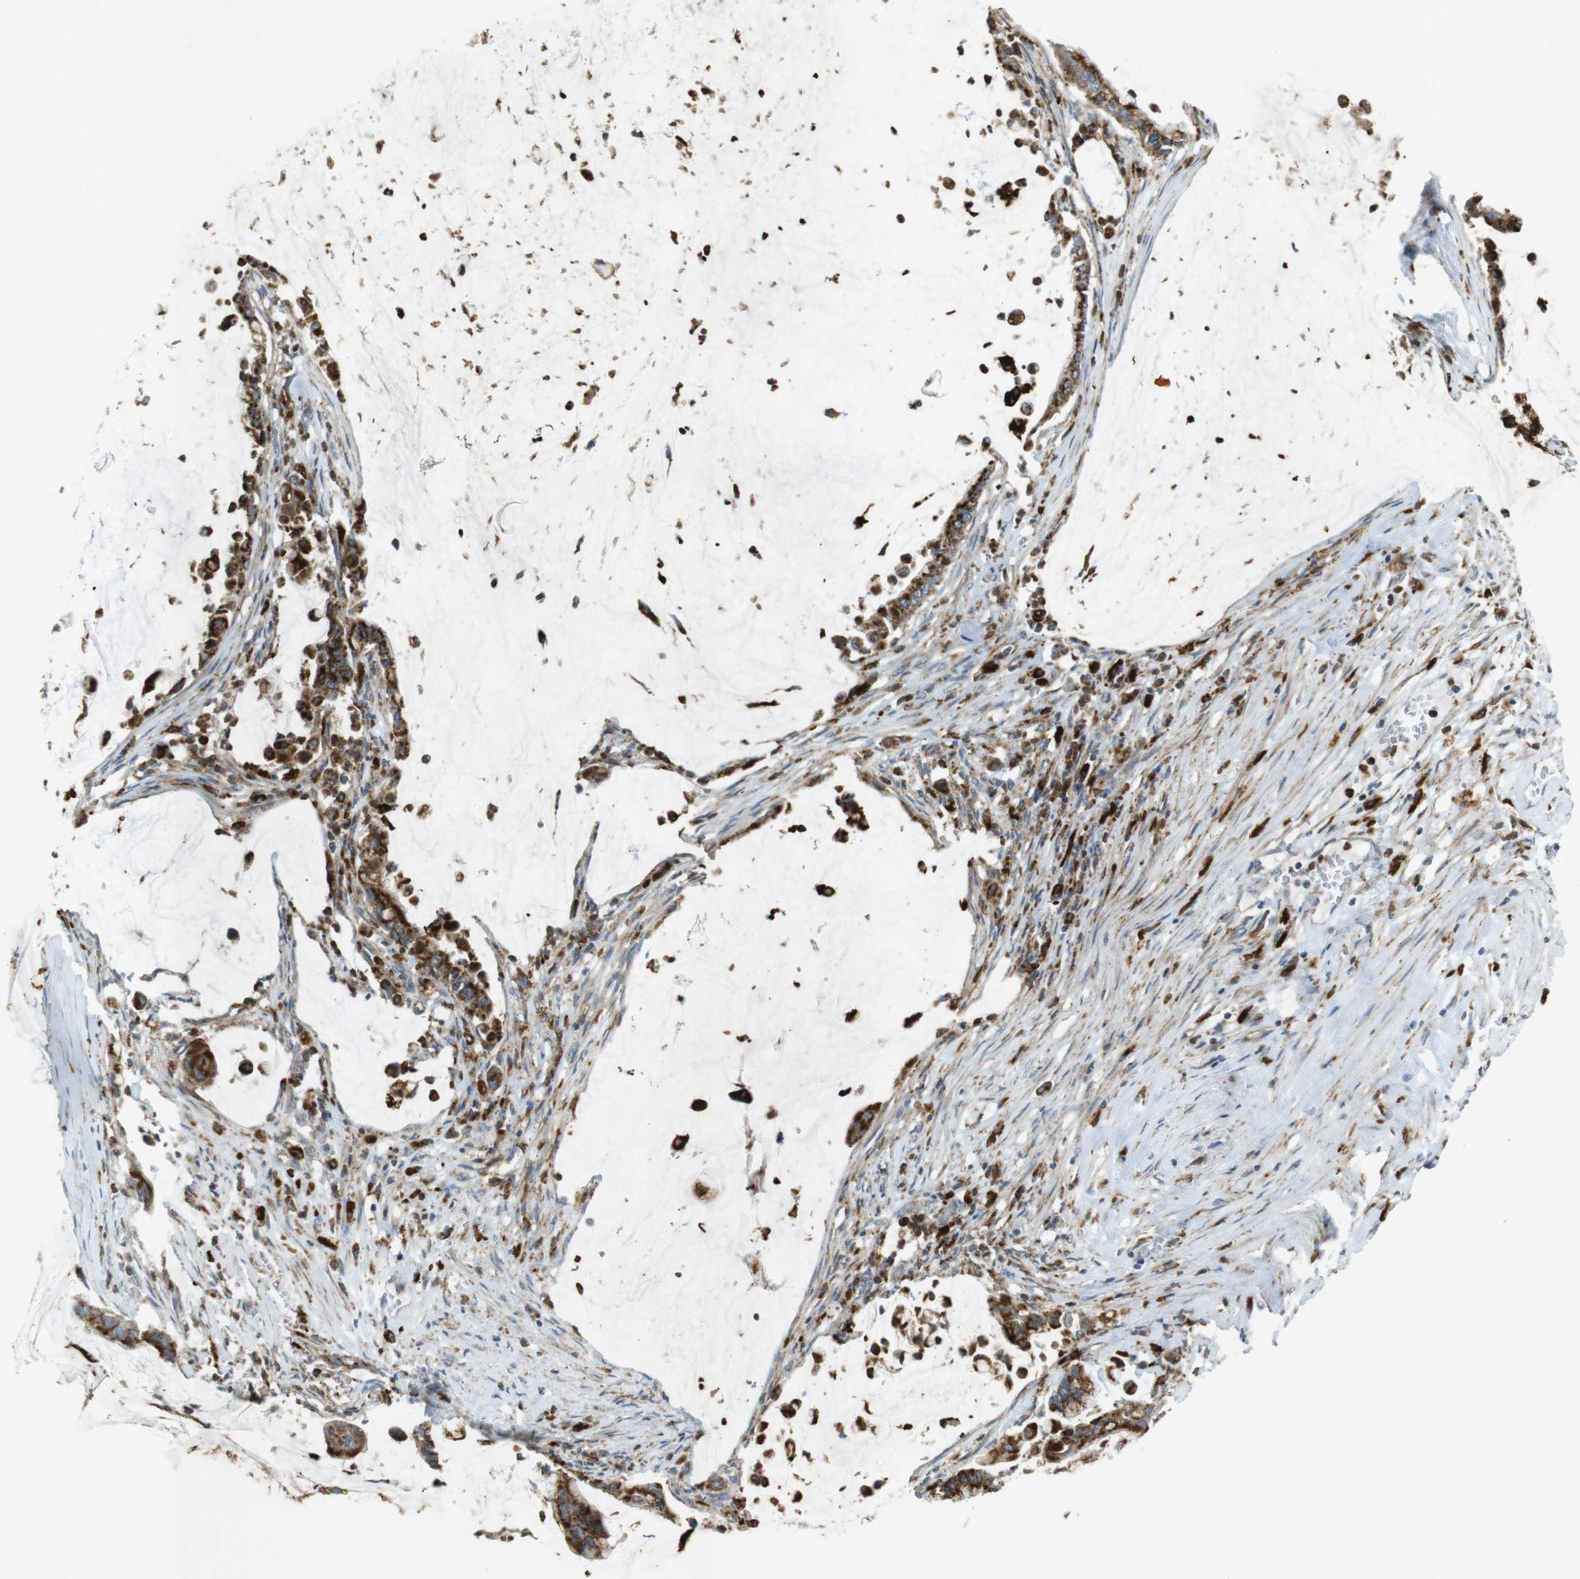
{"staining": {"intensity": "moderate", "quantity": ">75%", "location": "cytoplasmic/membranous"}, "tissue": "pancreatic cancer", "cell_type": "Tumor cells", "image_type": "cancer", "snomed": [{"axis": "morphology", "description": "Adenocarcinoma, NOS"}, {"axis": "topography", "description": "Pancreas"}], "caption": "Immunohistochemistry staining of adenocarcinoma (pancreatic), which demonstrates medium levels of moderate cytoplasmic/membranous positivity in approximately >75% of tumor cells indicating moderate cytoplasmic/membranous protein positivity. The staining was performed using DAB (3,3'-diaminobenzidine) (brown) for protein detection and nuclei were counterstained in hematoxylin (blue).", "gene": "LAMP1", "patient": {"sex": "male", "age": 41}}